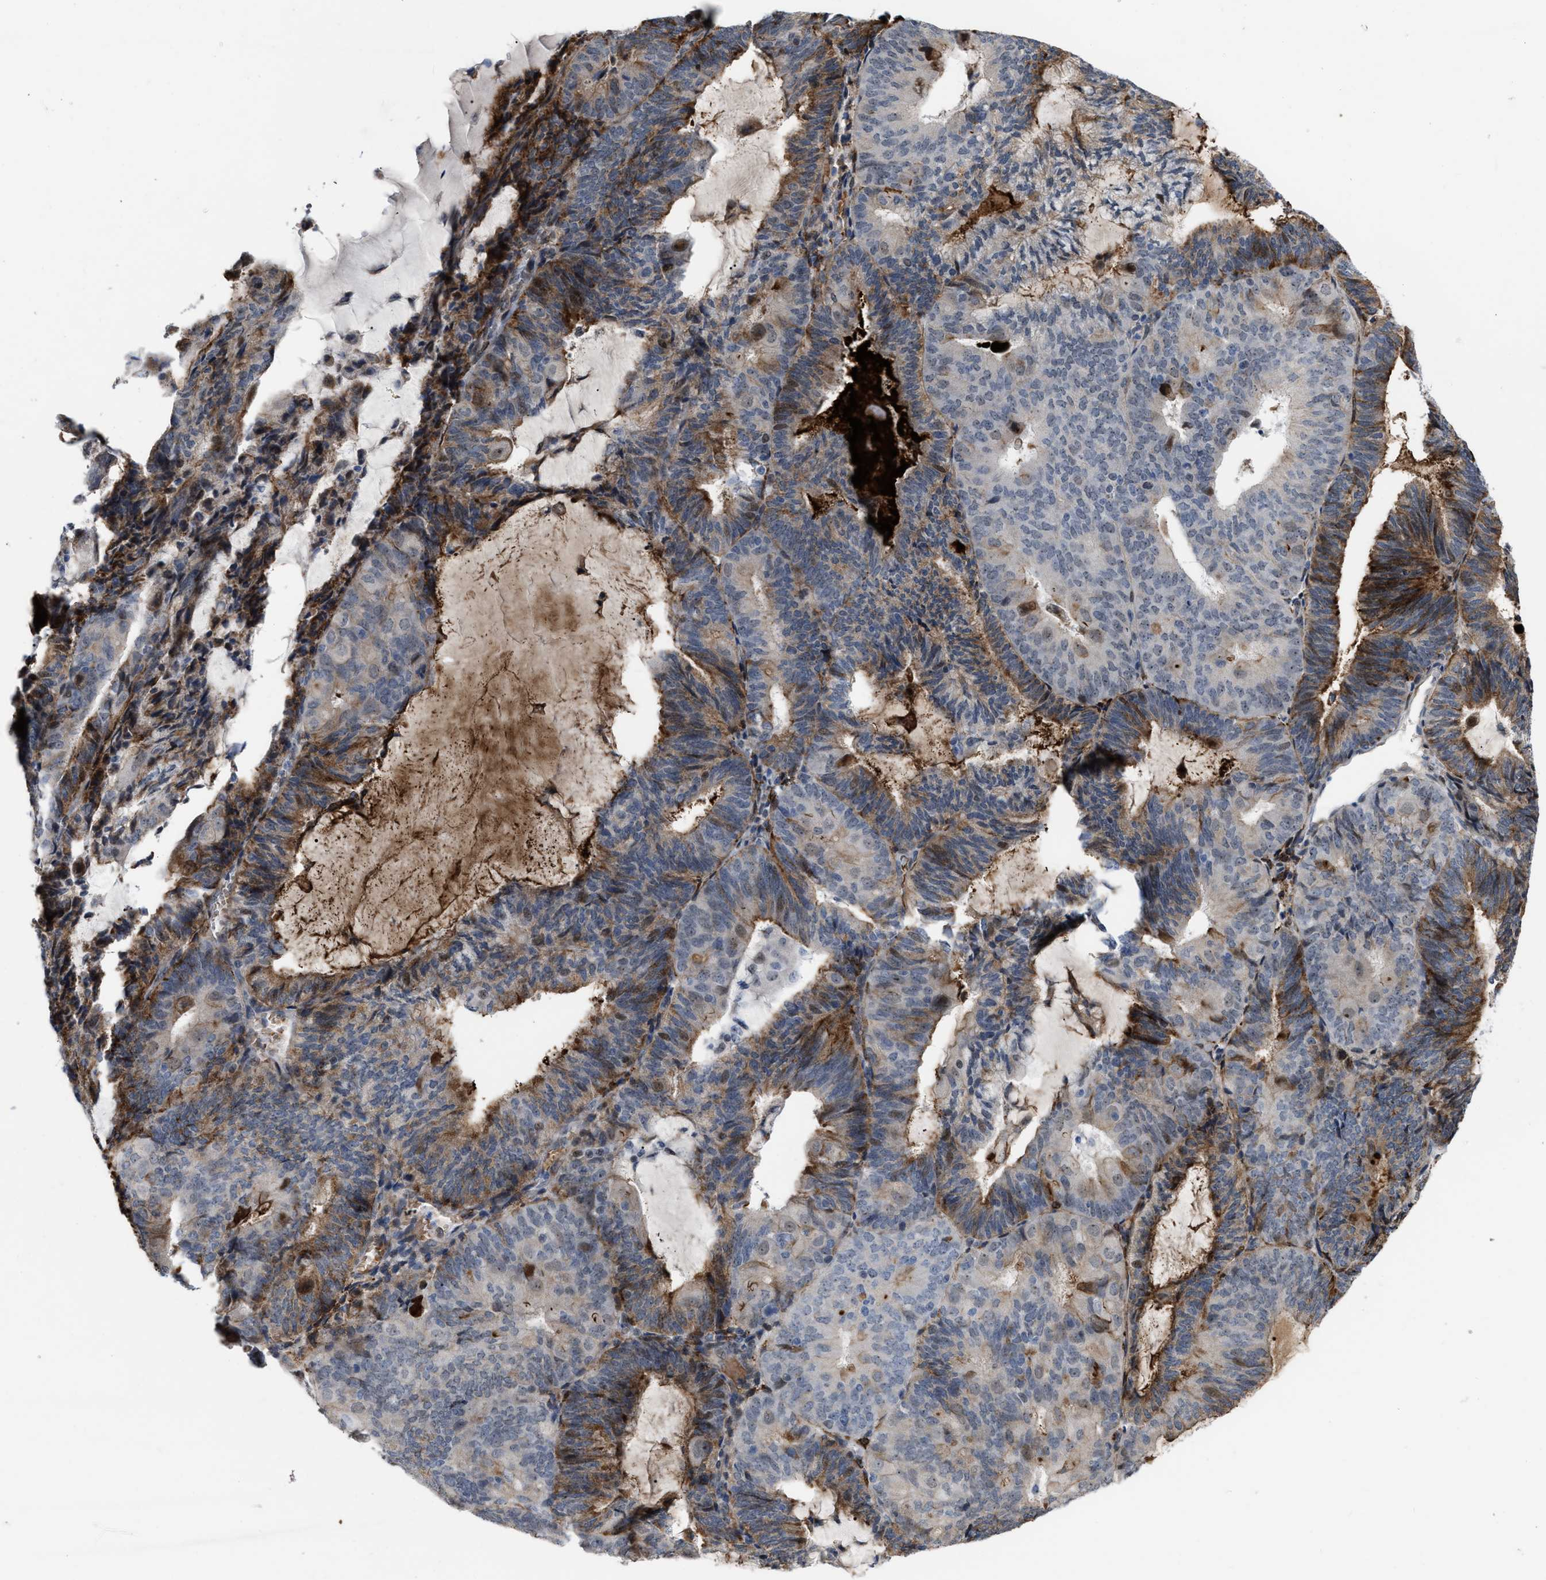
{"staining": {"intensity": "moderate", "quantity": "25%-75%", "location": "cytoplasmic/membranous"}, "tissue": "endometrial cancer", "cell_type": "Tumor cells", "image_type": "cancer", "snomed": [{"axis": "morphology", "description": "Adenocarcinoma, NOS"}, {"axis": "topography", "description": "Endometrium"}], "caption": "Immunohistochemistry (DAB) staining of endometrial cancer demonstrates moderate cytoplasmic/membranous protein positivity in about 25%-75% of tumor cells.", "gene": "POLR1F", "patient": {"sex": "female", "age": 81}}